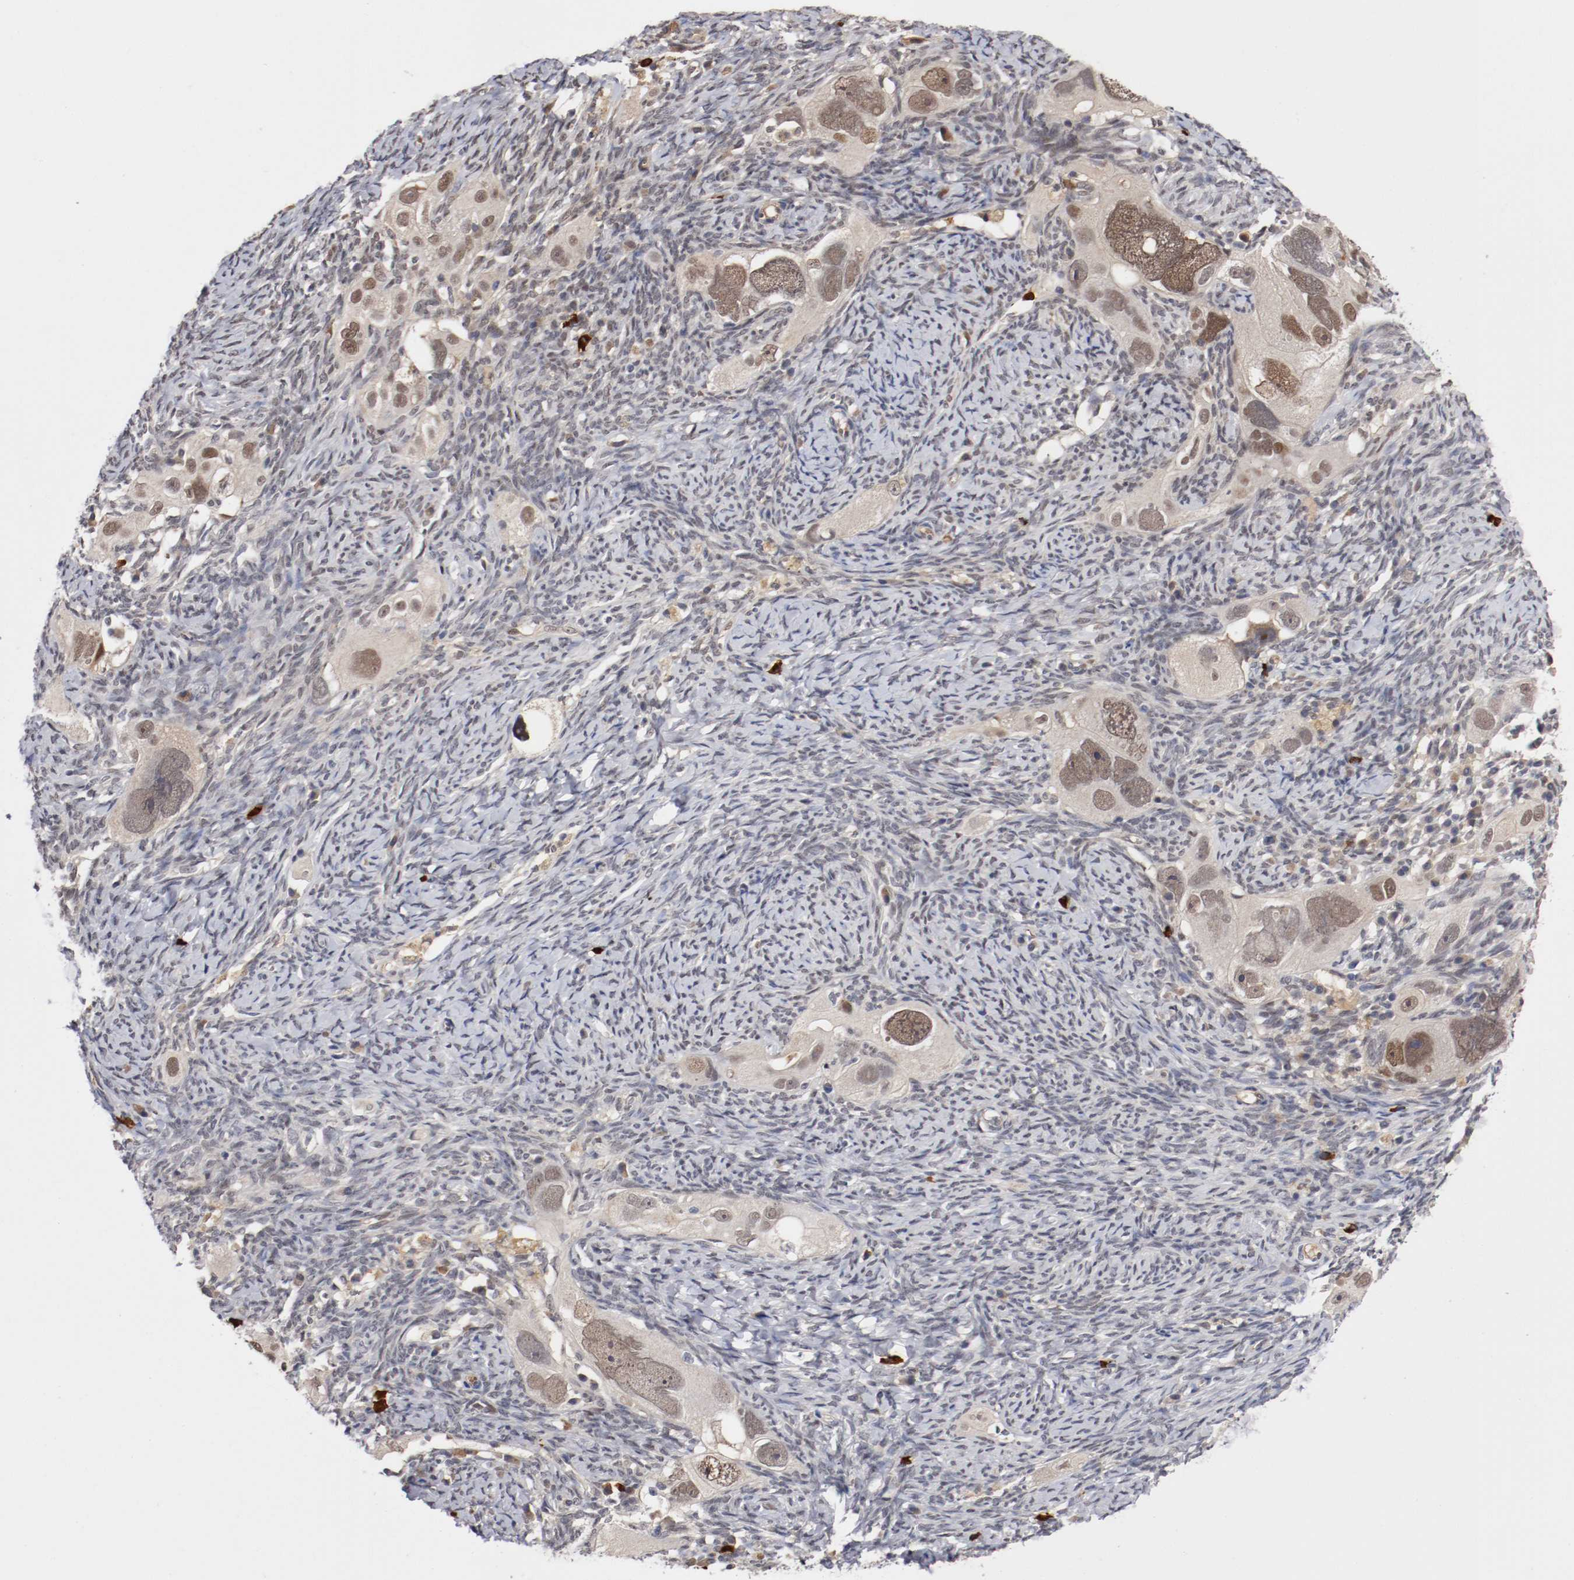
{"staining": {"intensity": "weak", "quantity": "25%-75%", "location": "nuclear"}, "tissue": "ovarian cancer", "cell_type": "Tumor cells", "image_type": "cancer", "snomed": [{"axis": "morphology", "description": "Normal tissue, NOS"}, {"axis": "morphology", "description": "Cystadenocarcinoma, serous, NOS"}, {"axis": "topography", "description": "Ovary"}], "caption": "IHC staining of ovarian cancer, which reveals low levels of weak nuclear staining in about 25%-75% of tumor cells indicating weak nuclear protein staining. The staining was performed using DAB (3,3'-diaminobenzidine) (brown) for protein detection and nuclei were counterstained in hematoxylin (blue).", "gene": "DNMT3B", "patient": {"sex": "female", "age": 62}}